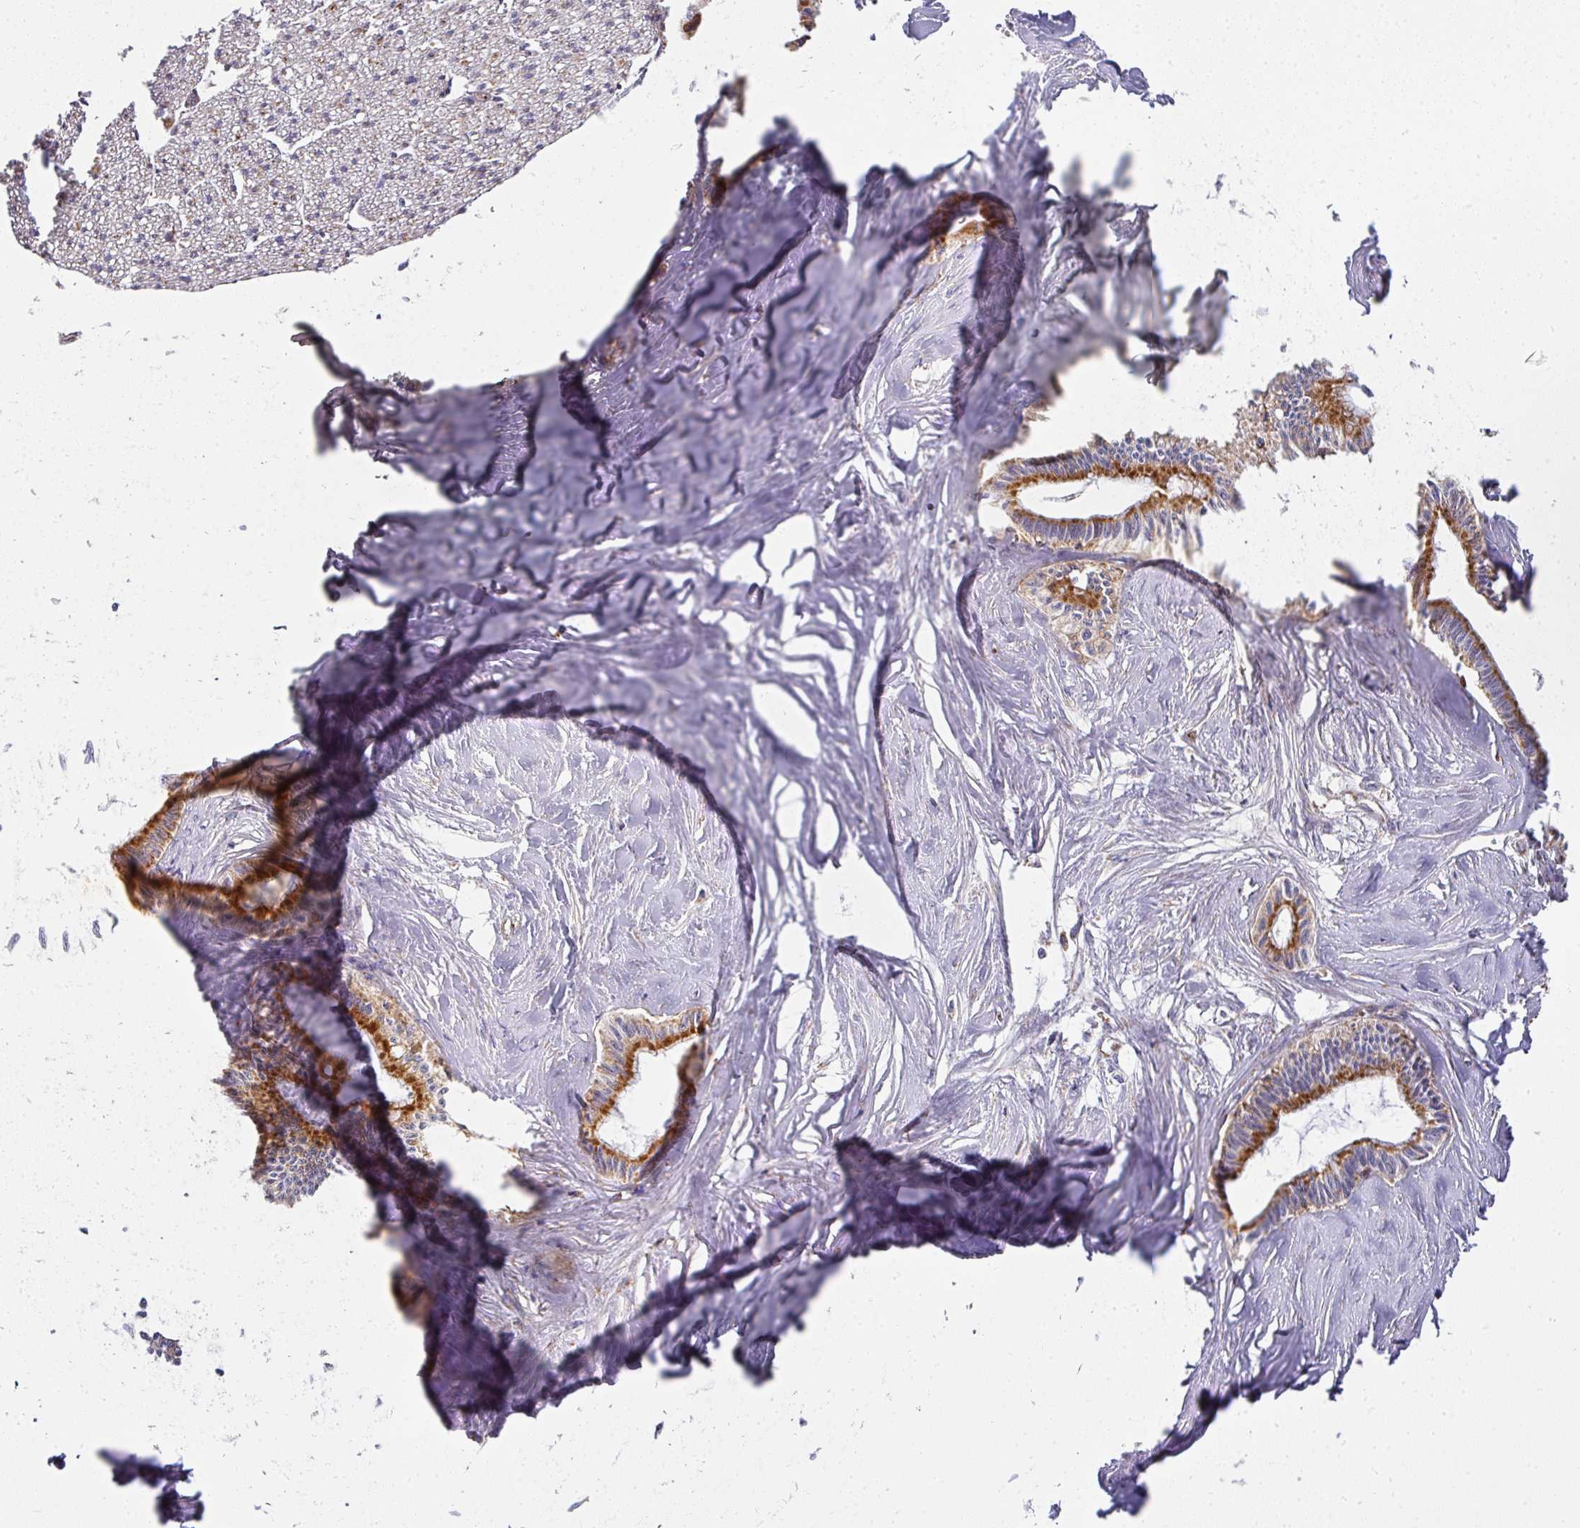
{"staining": {"intensity": "strong", "quantity": ">75%", "location": "cytoplasmic/membranous"}, "tissue": "pancreatic cancer", "cell_type": "Tumor cells", "image_type": "cancer", "snomed": [{"axis": "morphology", "description": "Adenocarcinoma, NOS"}, {"axis": "topography", "description": "Pancreas"}], "caption": "Immunohistochemical staining of pancreatic cancer (adenocarcinoma) shows strong cytoplasmic/membranous protein expression in approximately >75% of tumor cells.", "gene": "UQCRFS1", "patient": {"sex": "male", "age": 71}}